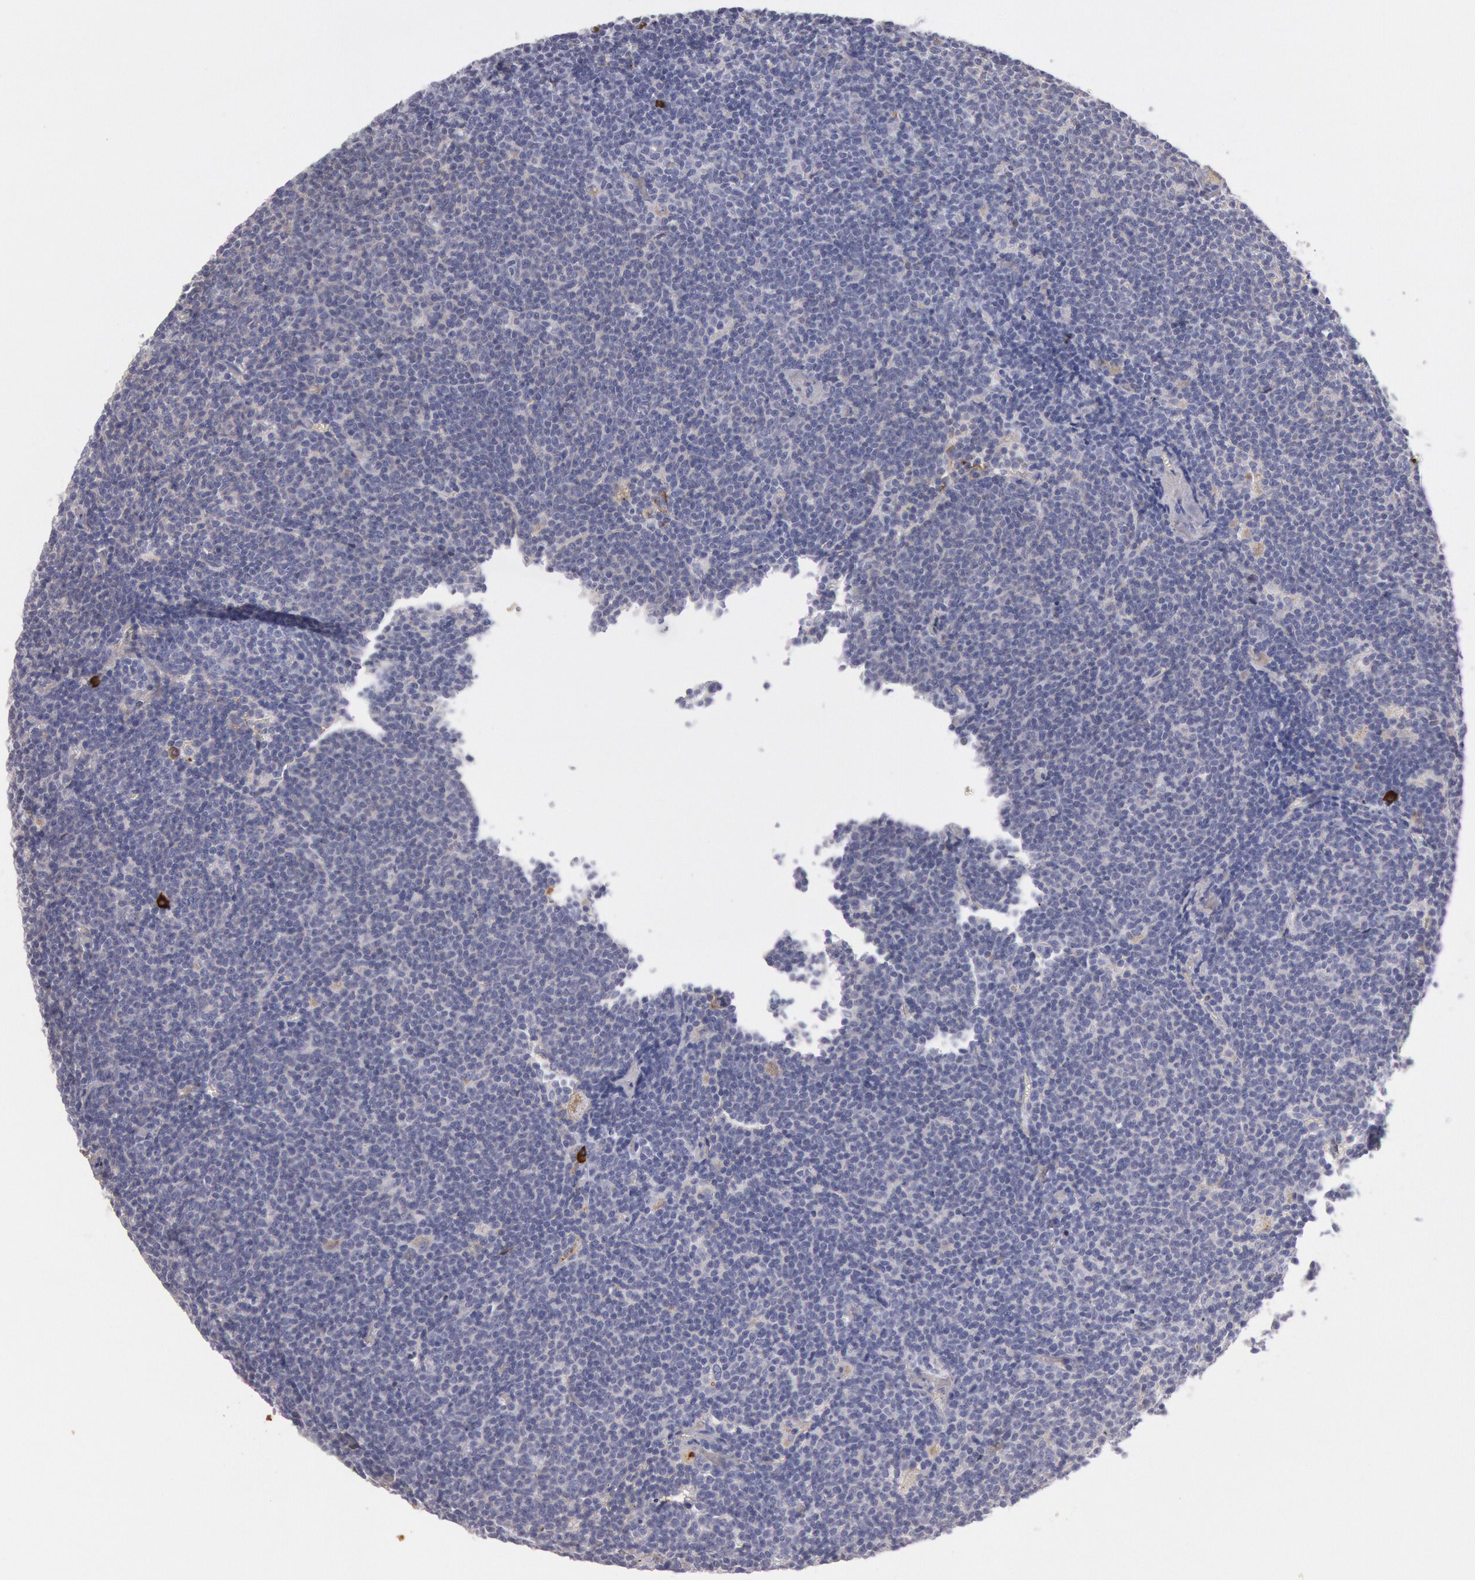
{"staining": {"intensity": "negative", "quantity": "none", "location": "none"}, "tissue": "lymphoma", "cell_type": "Tumor cells", "image_type": "cancer", "snomed": [{"axis": "morphology", "description": "Malignant lymphoma, non-Hodgkin's type, Low grade"}, {"axis": "topography", "description": "Lymph node"}], "caption": "Malignant lymphoma, non-Hodgkin's type (low-grade) stained for a protein using IHC displays no staining tumor cells.", "gene": "IGHA1", "patient": {"sex": "male", "age": 65}}